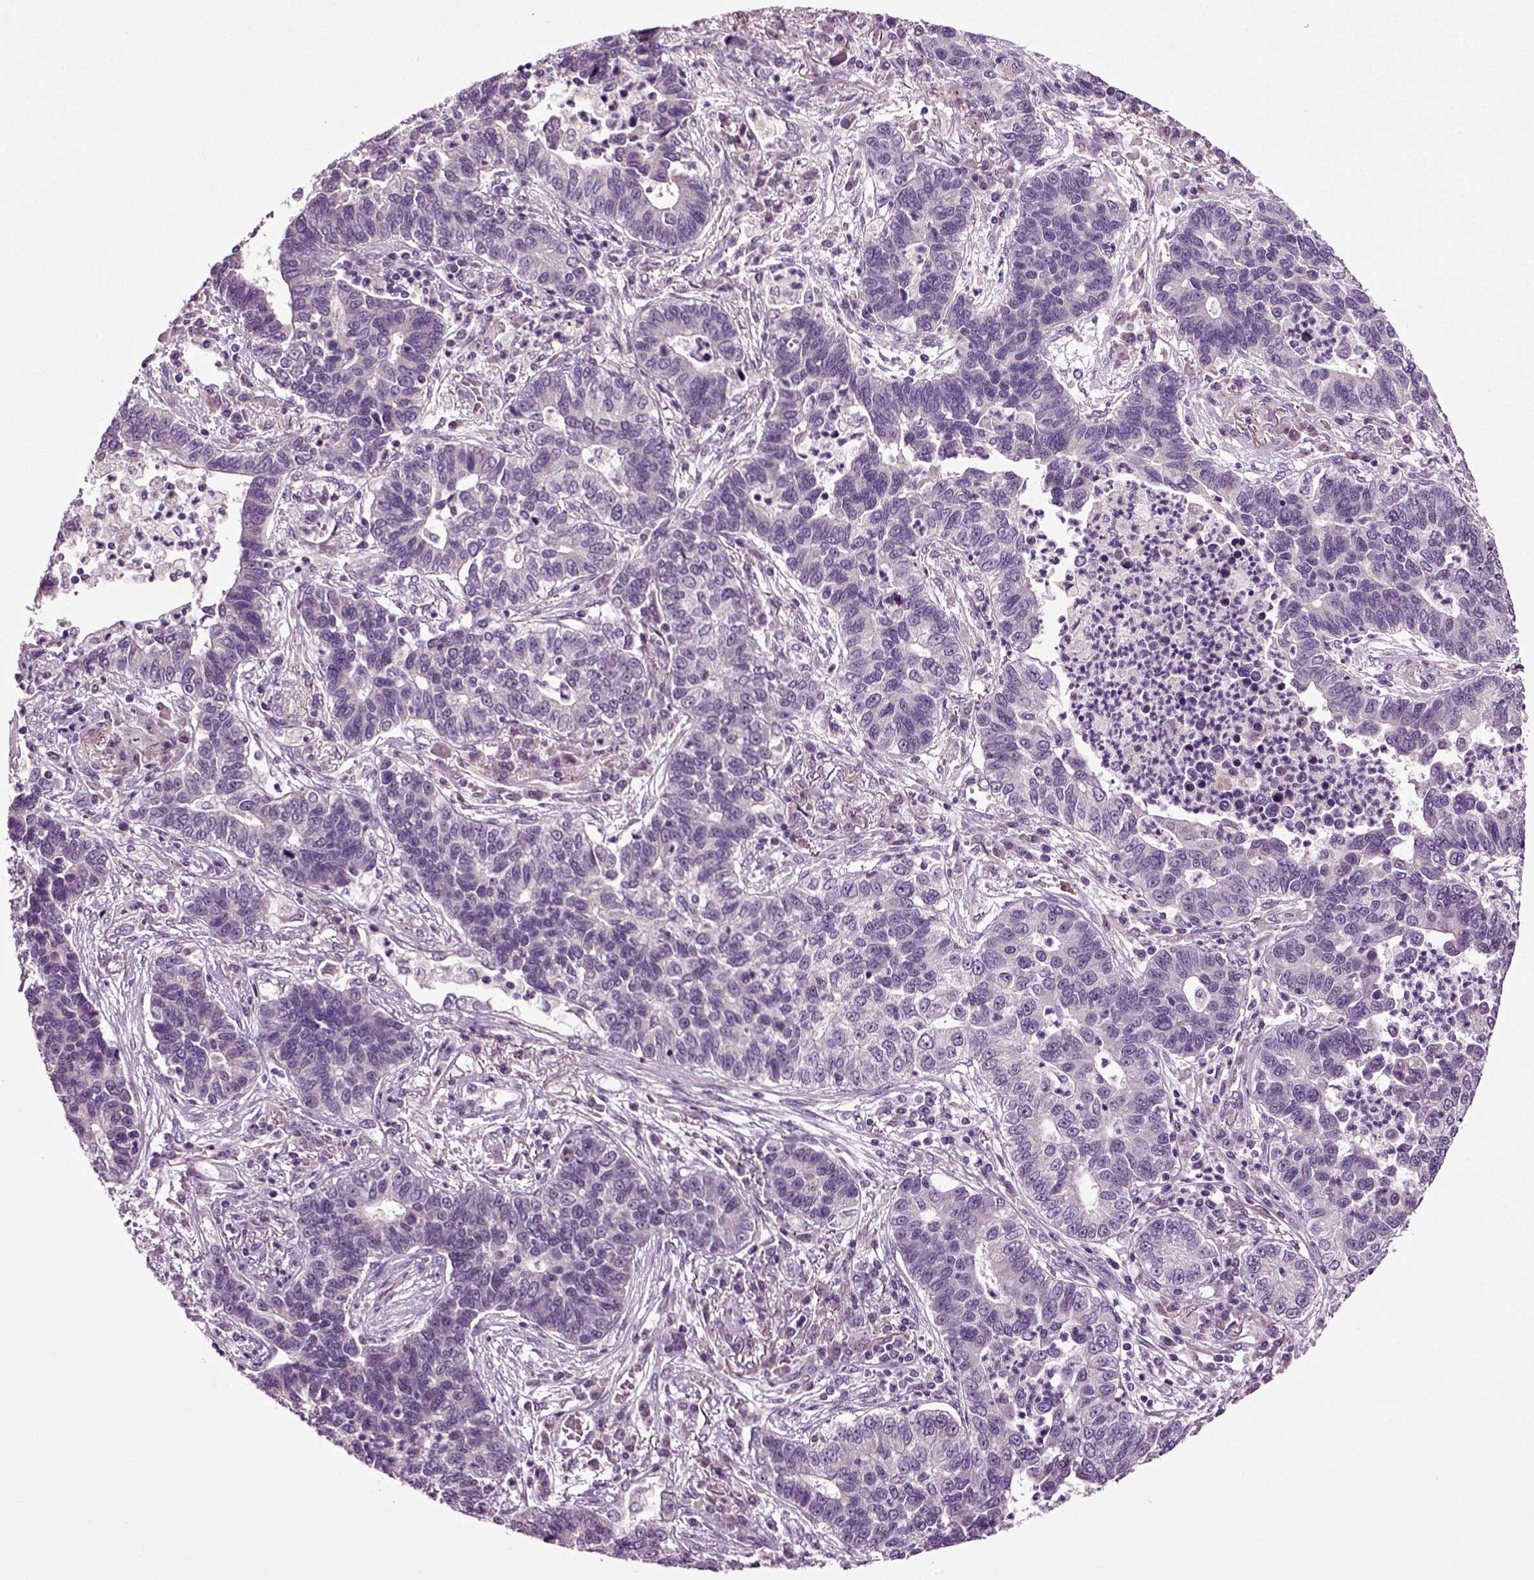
{"staining": {"intensity": "negative", "quantity": "none", "location": "none"}, "tissue": "lung cancer", "cell_type": "Tumor cells", "image_type": "cancer", "snomed": [{"axis": "morphology", "description": "Adenocarcinoma, NOS"}, {"axis": "topography", "description": "Lung"}], "caption": "An immunohistochemistry photomicrograph of adenocarcinoma (lung) is shown. There is no staining in tumor cells of adenocarcinoma (lung).", "gene": "SPATA17", "patient": {"sex": "female", "age": 57}}